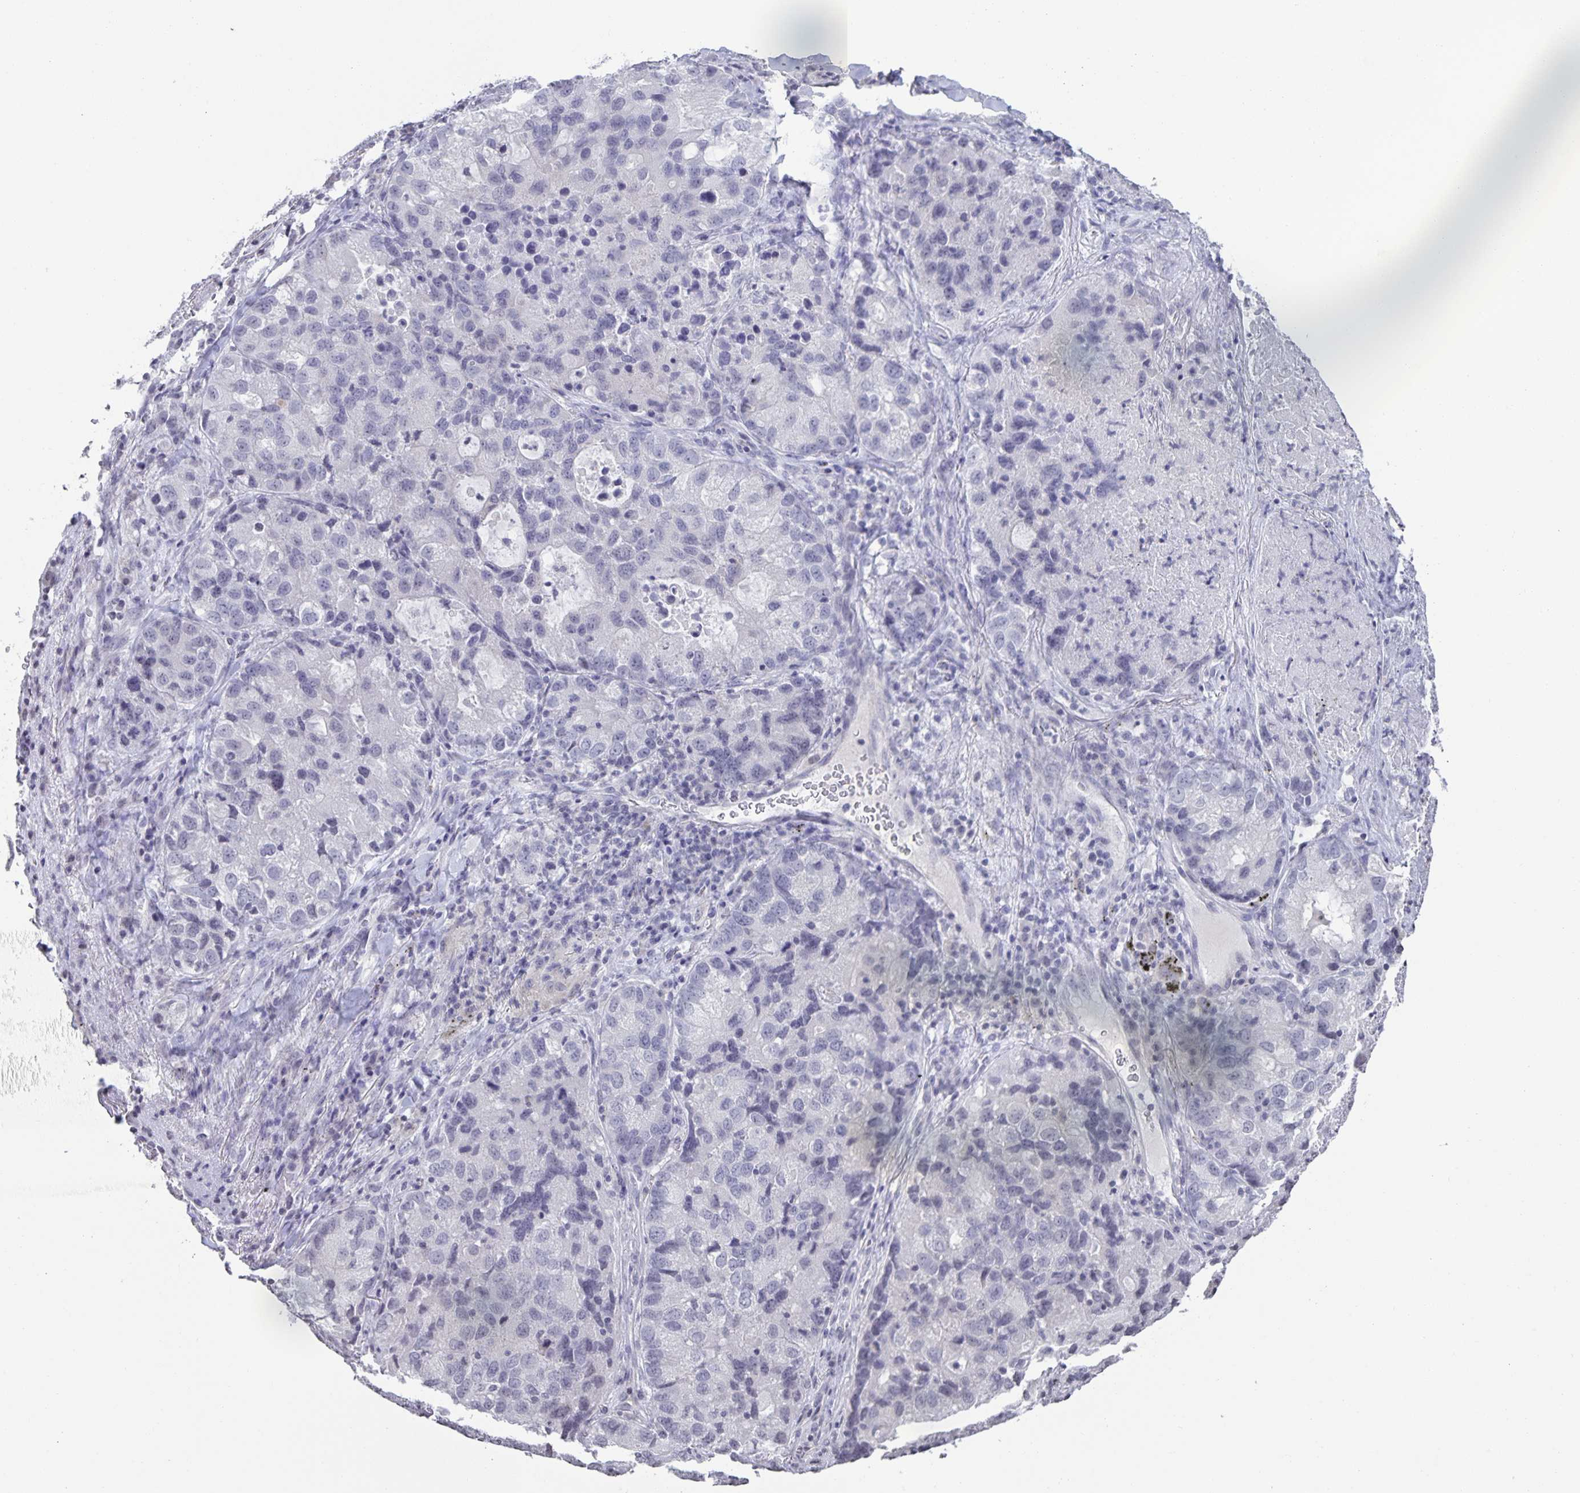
{"staining": {"intensity": "negative", "quantity": "none", "location": "none"}, "tissue": "lung cancer", "cell_type": "Tumor cells", "image_type": "cancer", "snomed": [{"axis": "morphology", "description": "Normal morphology"}, {"axis": "morphology", "description": "Adenocarcinoma, NOS"}, {"axis": "topography", "description": "Lymph node"}, {"axis": "topography", "description": "Lung"}], "caption": "High magnification brightfield microscopy of lung cancer stained with DAB (3,3'-diaminobenzidine) (brown) and counterstained with hematoxylin (blue): tumor cells show no significant positivity.", "gene": "AQP4", "patient": {"sex": "female", "age": 51}}